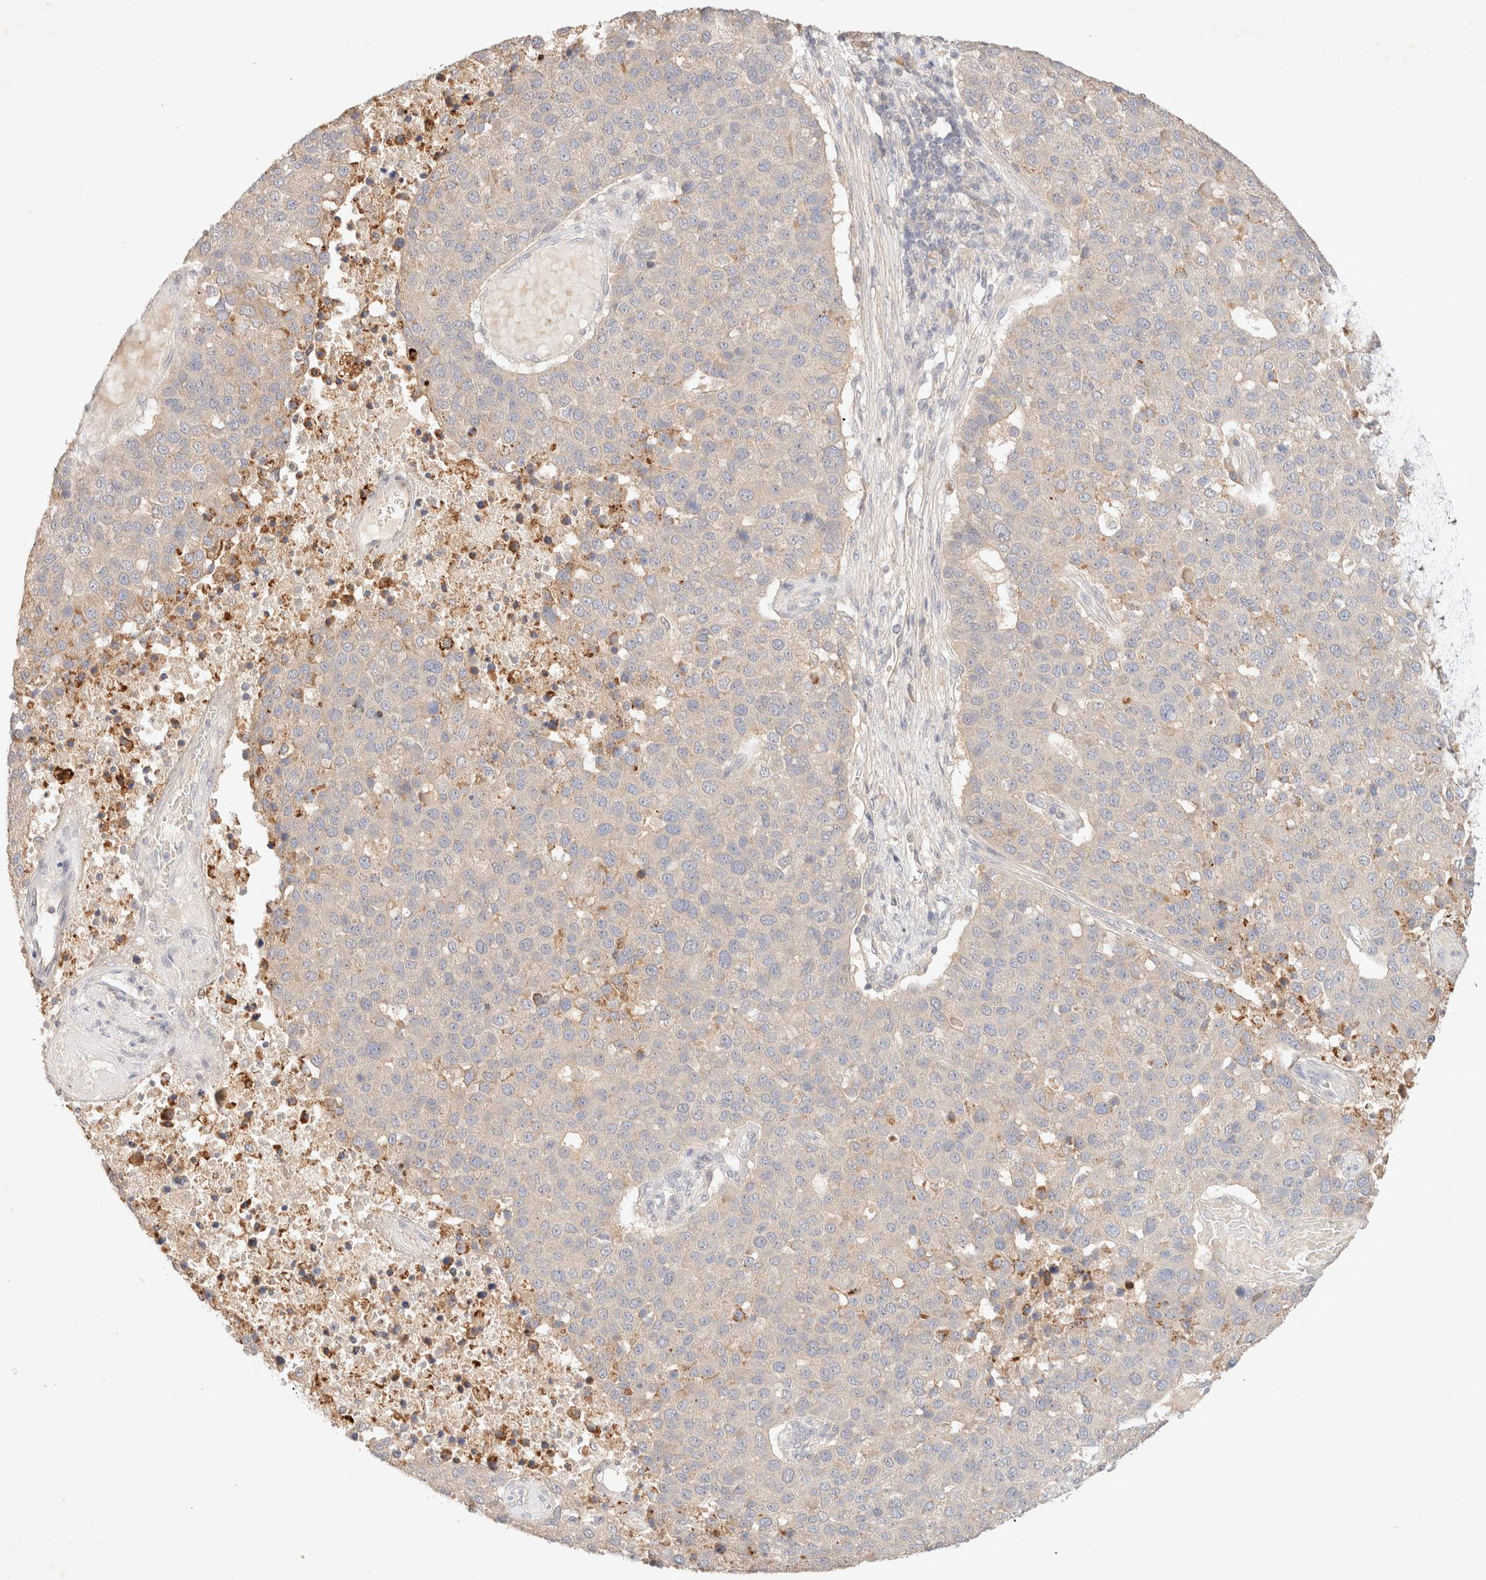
{"staining": {"intensity": "negative", "quantity": "none", "location": "none"}, "tissue": "pancreatic cancer", "cell_type": "Tumor cells", "image_type": "cancer", "snomed": [{"axis": "morphology", "description": "Adenocarcinoma, NOS"}, {"axis": "topography", "description": "Pancreas"}], "caption": "Tumor cells show no significant expression in pancreatic cancer.", "gene": "SARM1", "patient": {"sex": "female", "age": 61}}